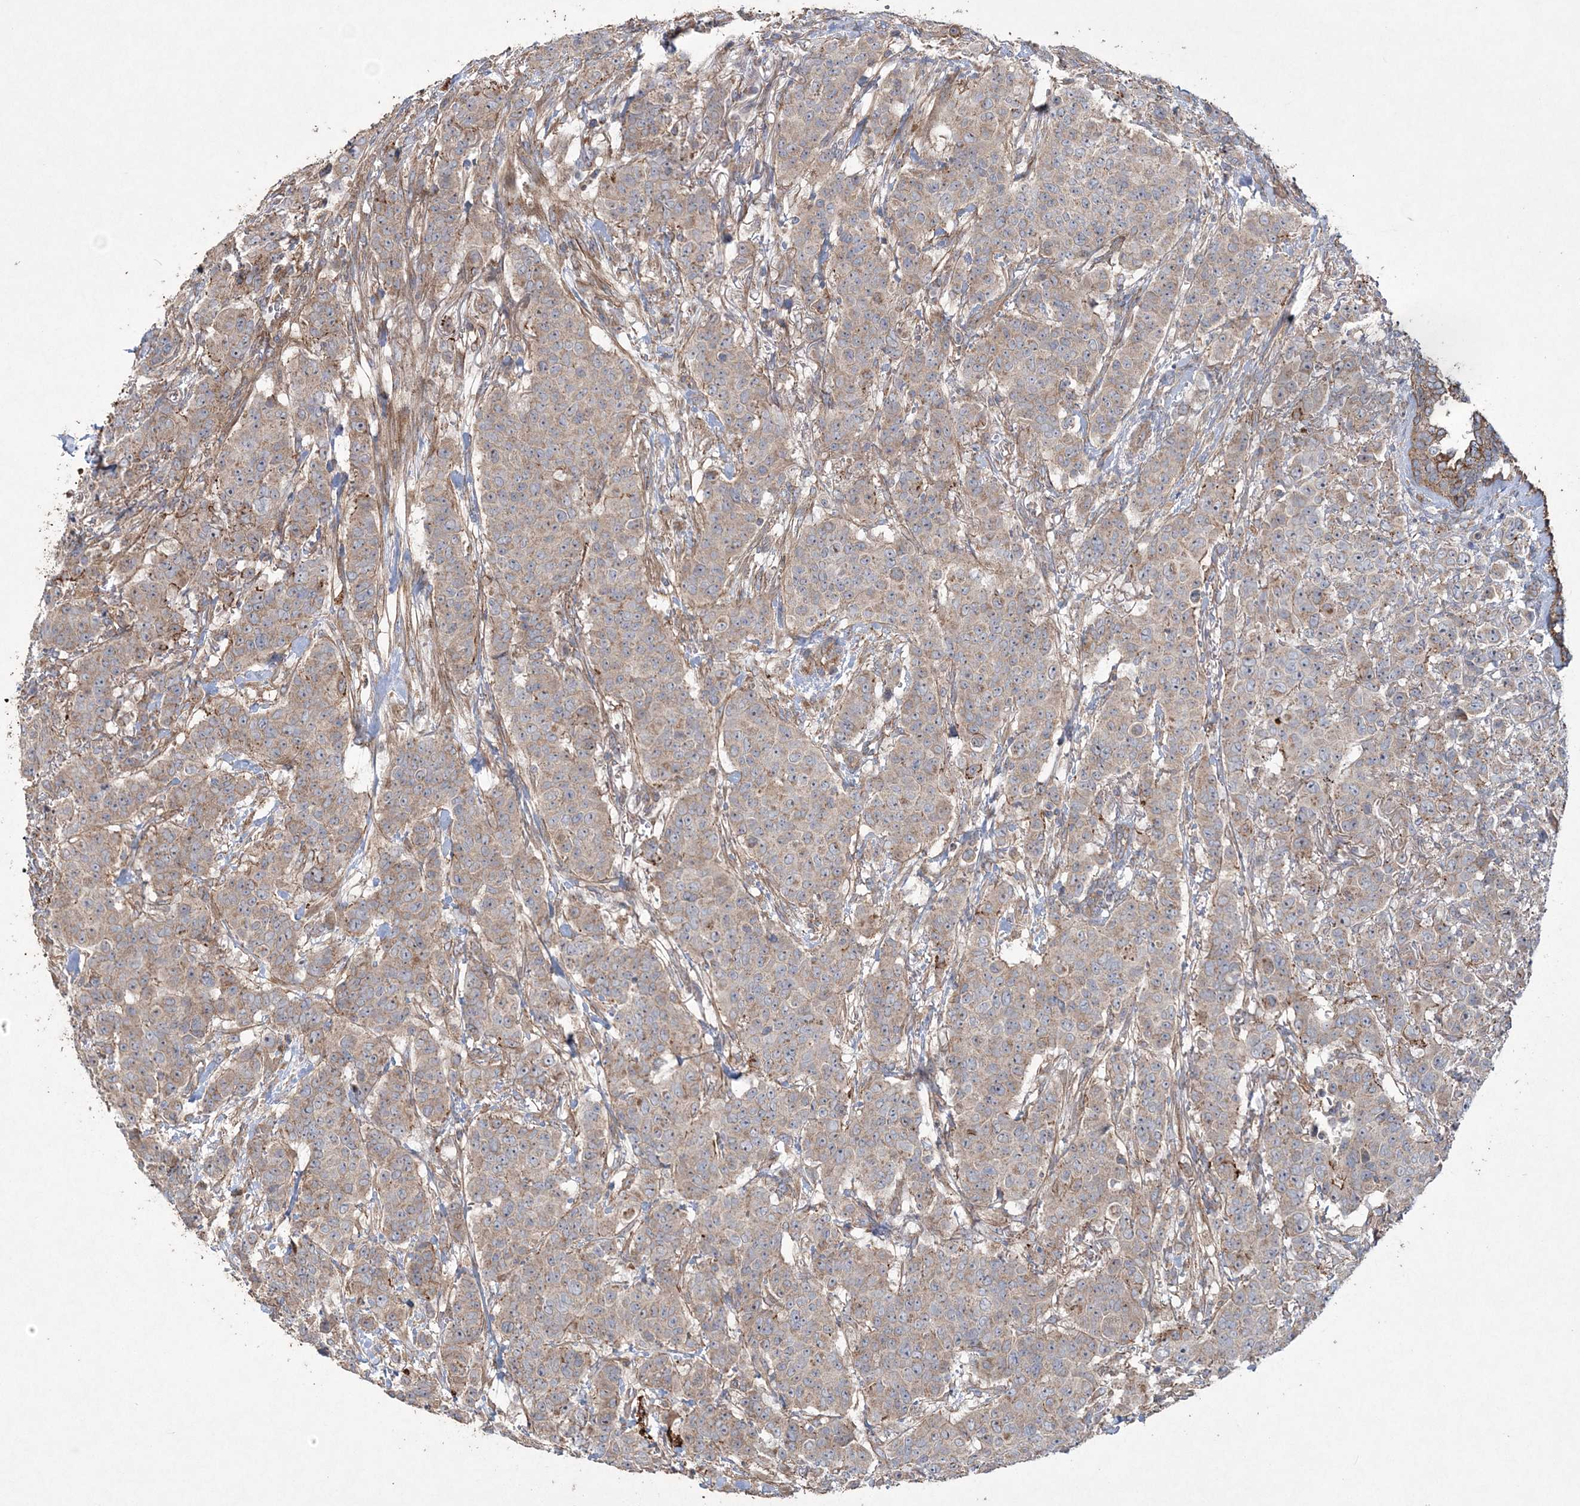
{"staining": {"intensity": "weak", "quantity": ">75%", "location": "cytoplasmic/membranous"}, "tissue": "breast cancer", "cell_type": "Tumor cells", "image_type": "cancer", "snomed": [{"axis": "morphology", "description": "Duct carcinoma"}, {"axis": "topography", "description": "Breast"}], "caption": "Protein staining of breast cancer tissue shows weak cytoplasmic/membranous positivity in approximately >75% of tumor cells.", "gene": "TTC7A", "patient": {"sex": "female", "age": 40}}